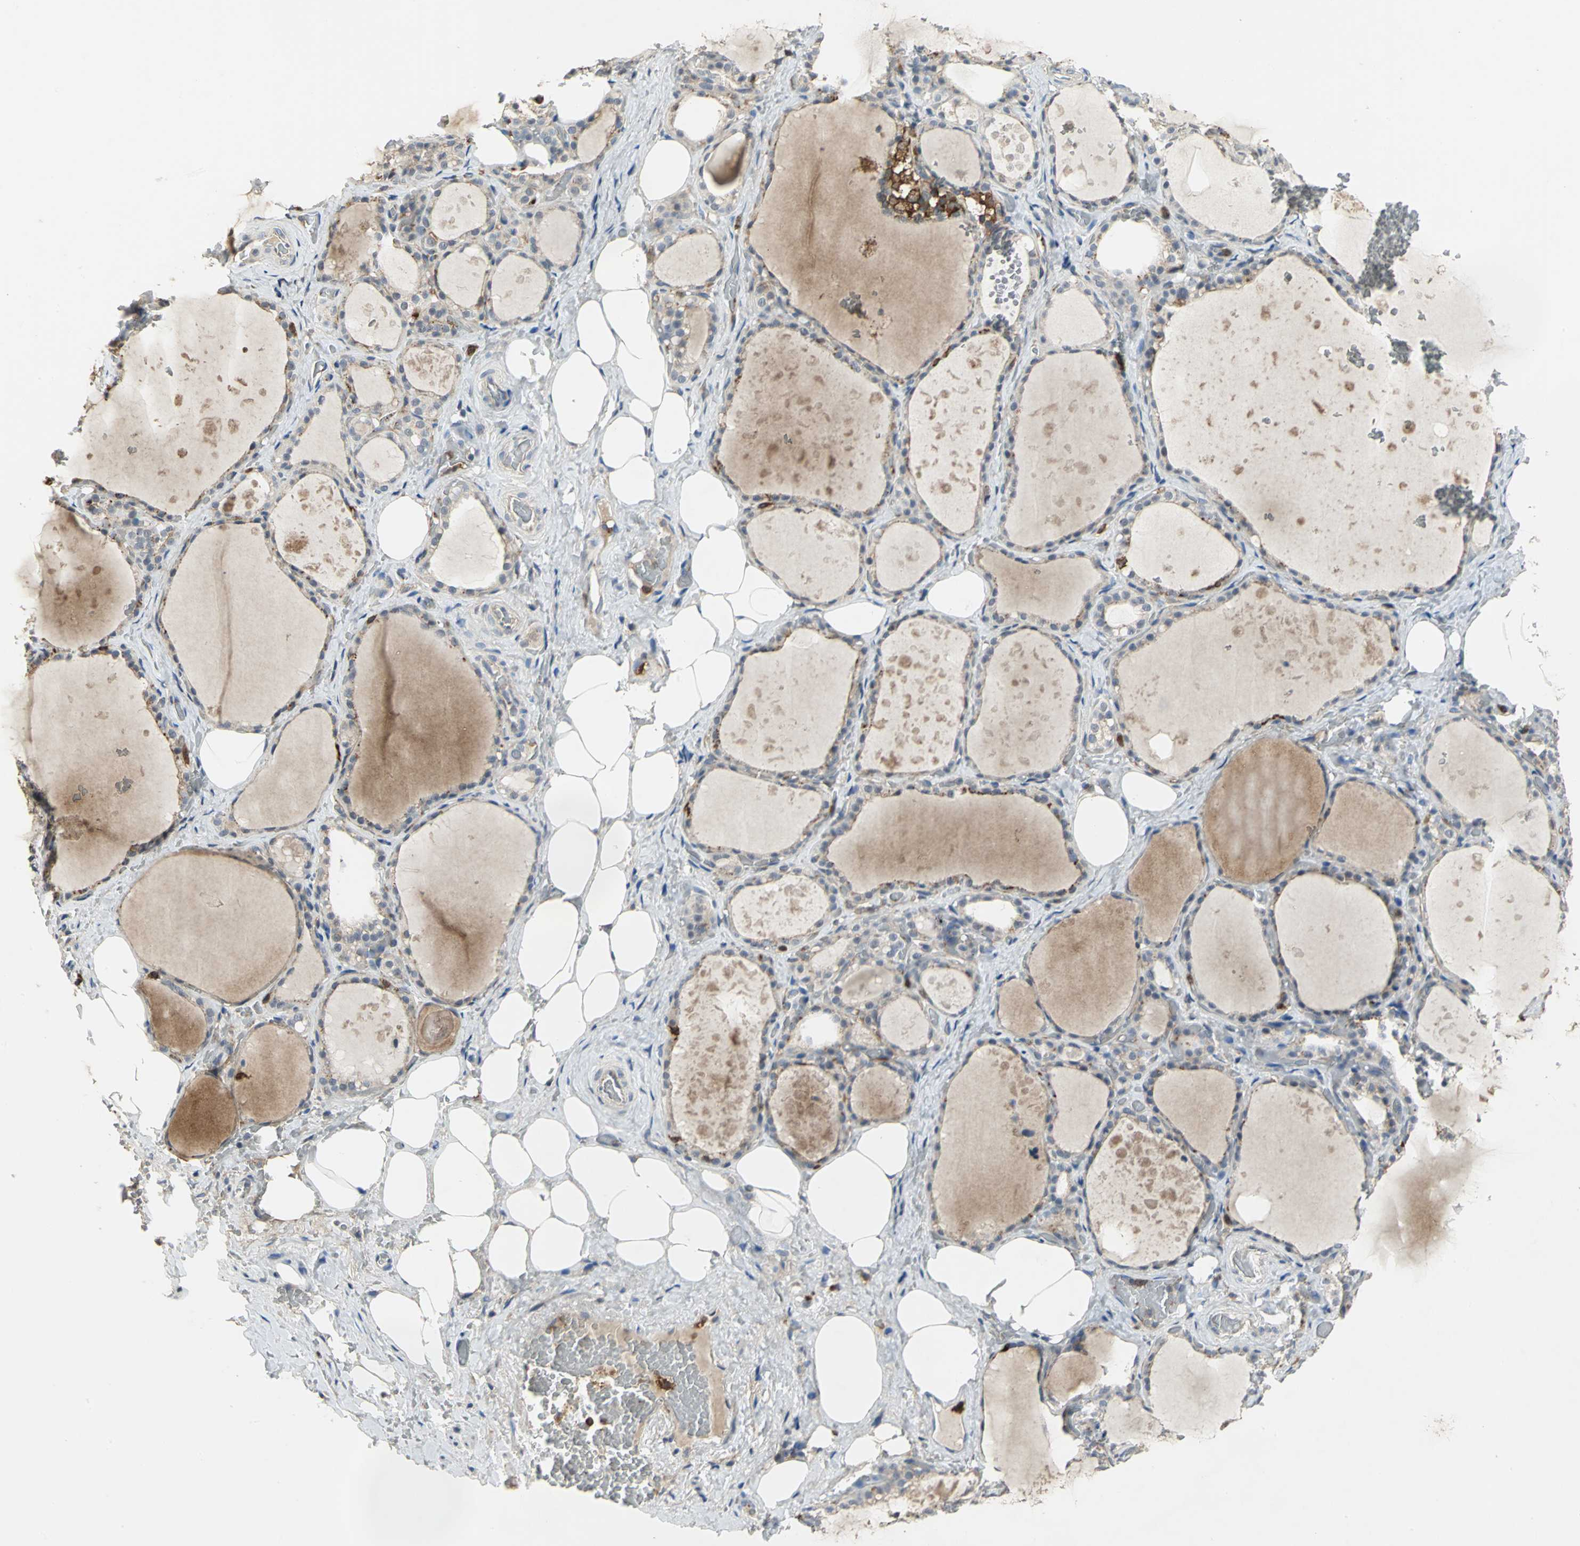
{"staining": {"intensity": "weak", "quantity": "25%-75%", "location": "cytoplasmic/membranous"}, "tissue": "thyroid gland", "cell_type": "Glandular cells", "image_type": "normal", "snomed": [{"axis": "morphology", "description": "Normal tissue, NOS"}, {"axis": "topography", "description": "Thyroid gland"}], "caption": "Benign thyroid gland was stained to show a protein in brown. There is low levels of weak cytoplasmic/membranous positivity in about 25%-75% of glandular cells.", "gene": "SKAP2", "patient": {"sex": "male", "age": 61}}